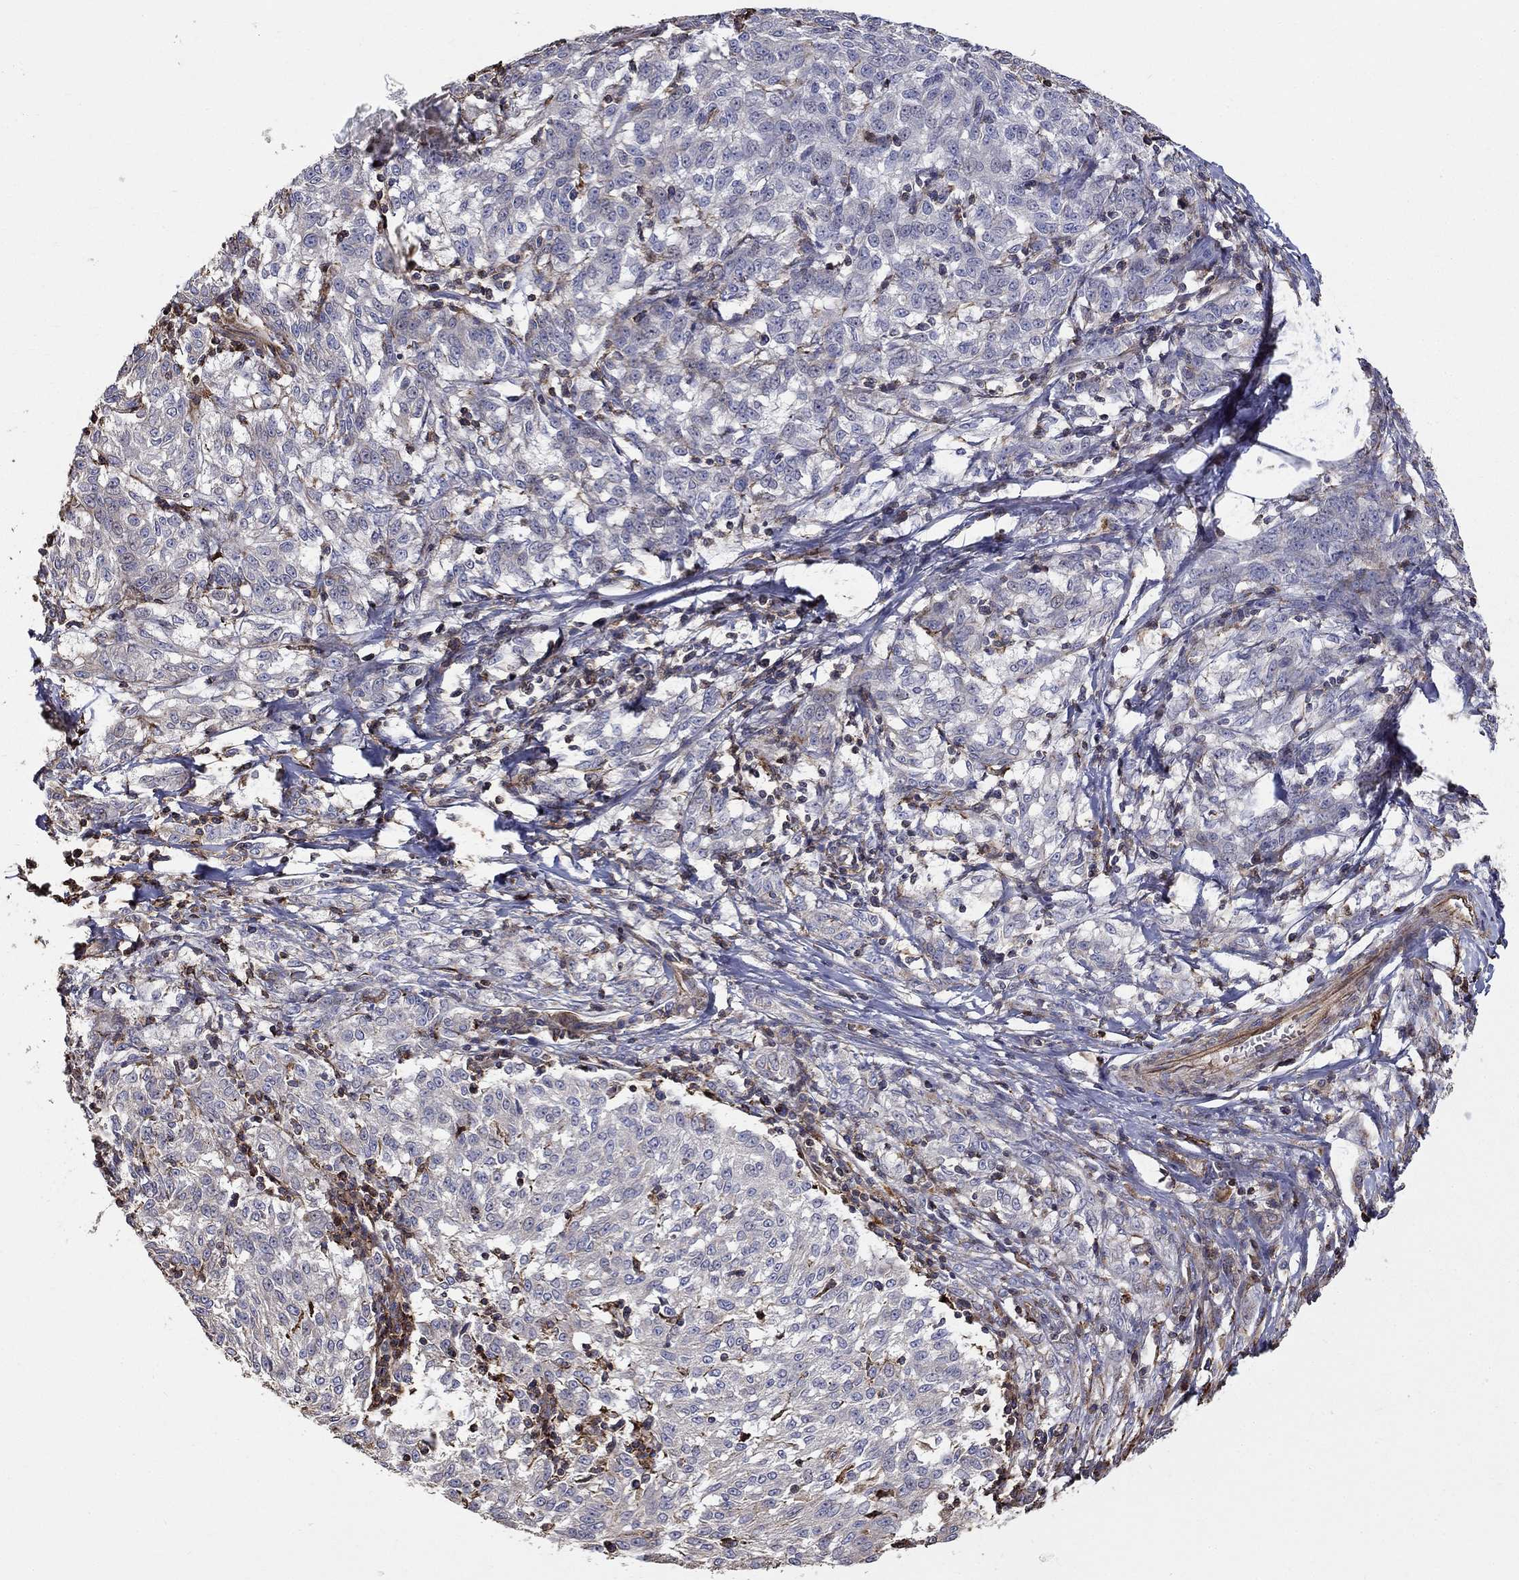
{"staining": {"intensity": "negative", "quantity": "none", "location": "none"}, "tissue": "melanoma", "cell_type": "Tumor cells", "image_type": "cancer", "snomed": [{"axis": "morphology", "description": "Malignant melanoma, NOS"}, {"axis": "topography", "description": "Skin"}], "caption": "A high-resolution micrograph shows immunohistochemistry (IHC) staining of melanoma, which demonstrates no significant positivity in tumor cells.", "gene": "NPHP1", "patient": {"sex": "female", "age": 72}}